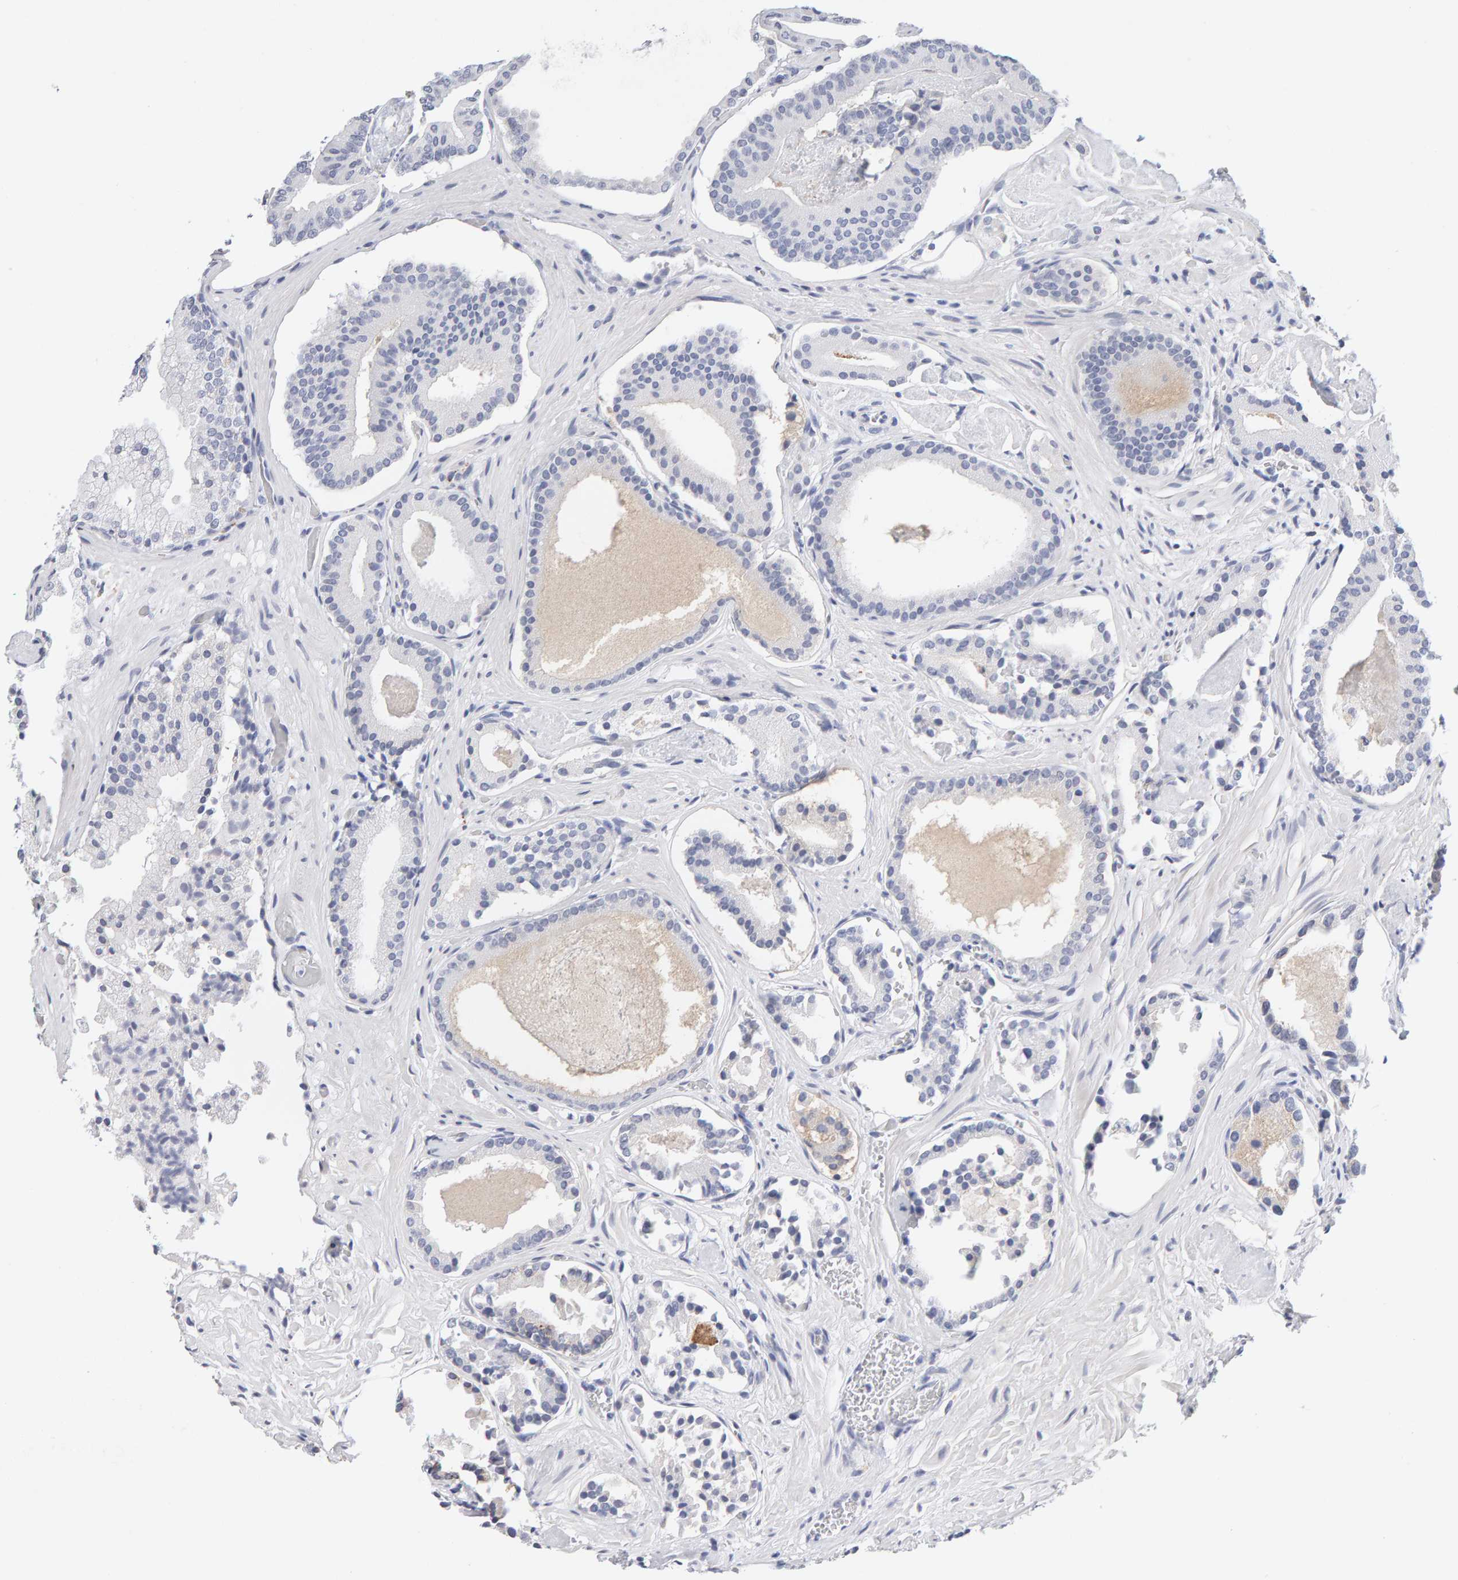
{"staining": {"intensity": "negative", "quantity": "none", "location": "none"}, "tissue": "prostate cancer", "cell_type": "Tumor cells", "image_type": "cancer", "snomed": [{"axis": "morphology", "description": "Adenocarcinoma, Low grade"}, {"axis": "topography", "description": "Prostate"}], "caption": "The micrograph exhibits no significant positivity in tumor cells of prostate cancer. The staining is performed using DAB (3,3'-diaminobenzidine) brown chromogen with nuclei counter-stained in using hematoxylin.", "gene": "METRNL", "patient": {"sex": "male", "age": 51}}